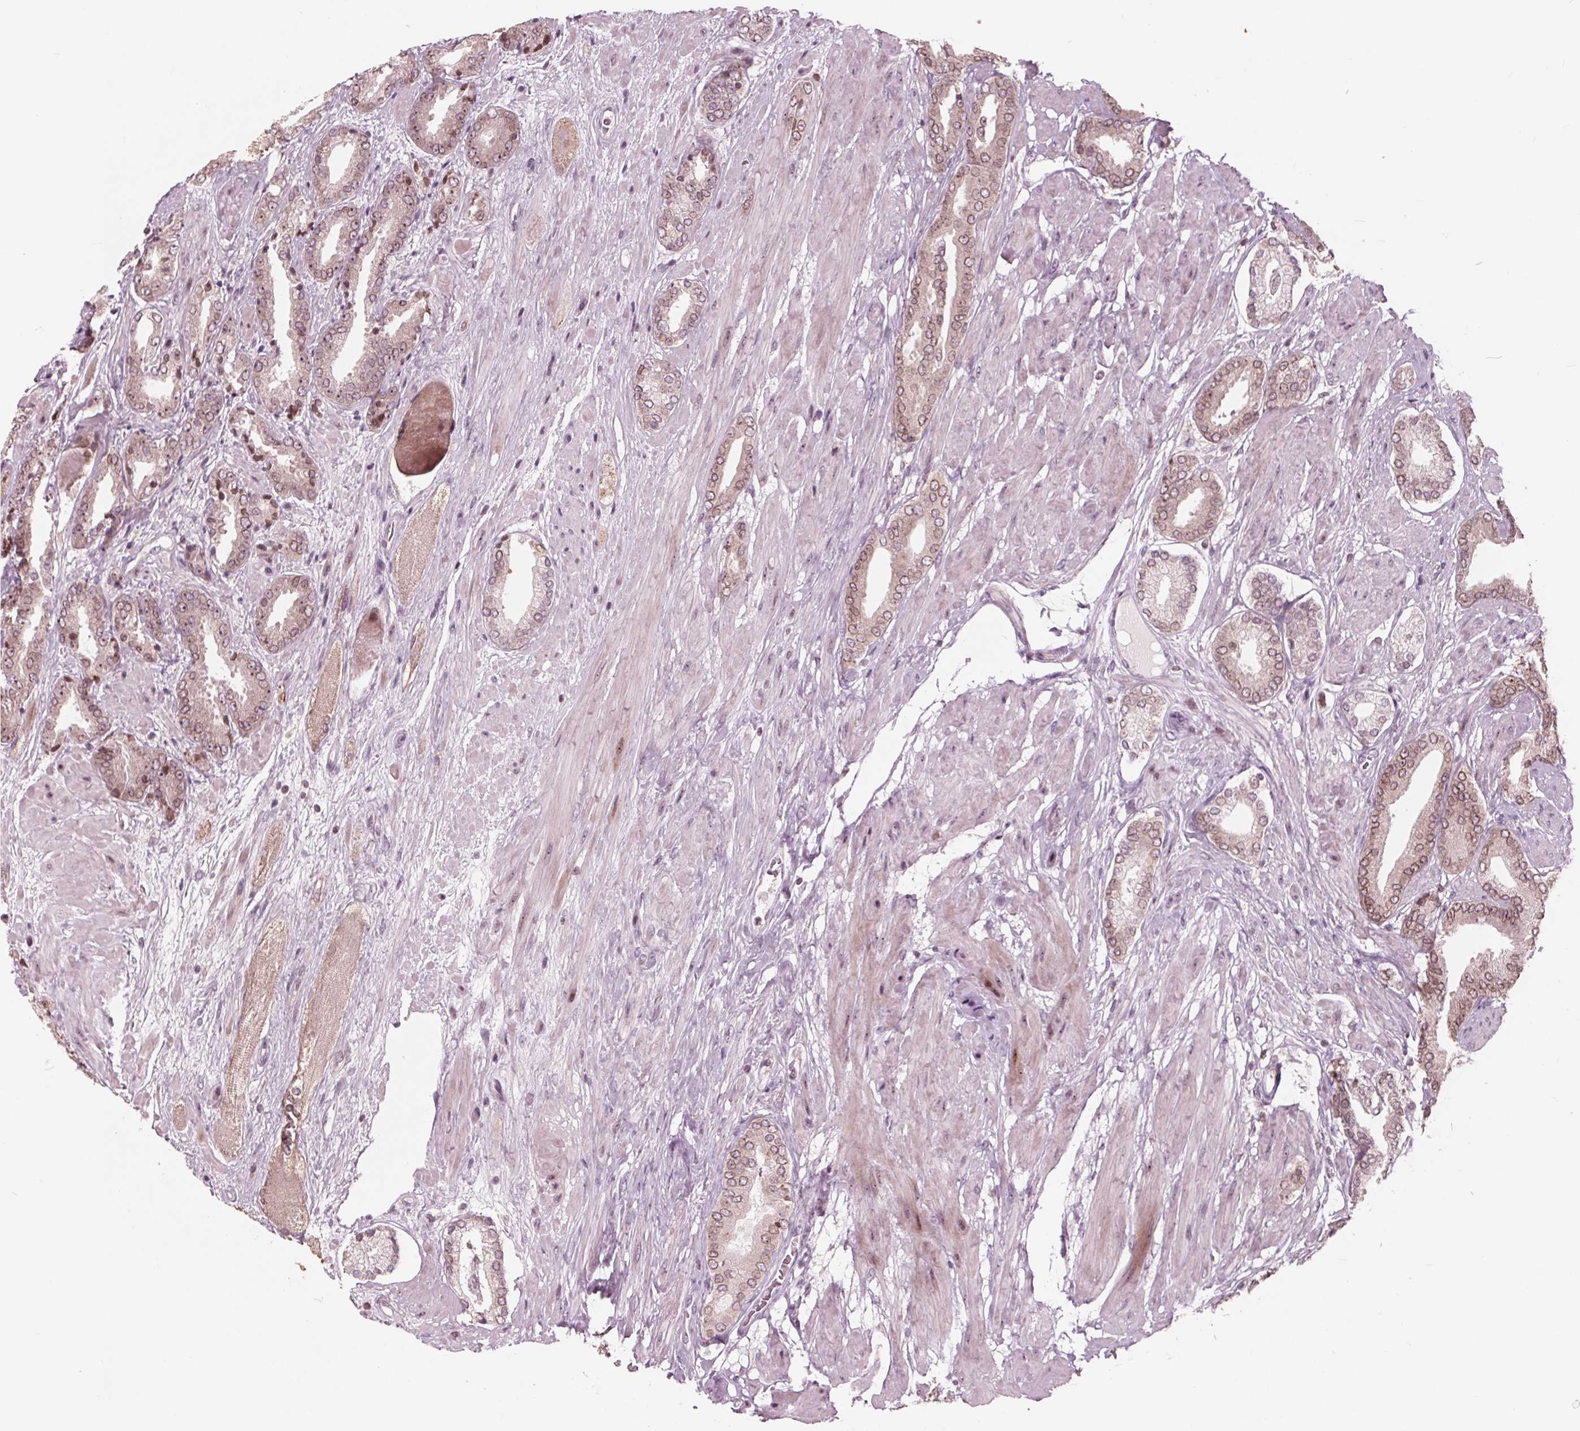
{"staining": {"intensity": "moderate", "quantity": ">75%", "location": "cytoplasmic/membranous,nuclear"}, "tissue": "prostate cancer", "cell_type": "Tumor cells", "image_type": "cancer", "snomed": [{"axis": "morphology", "description": "Adenocarcinoma, High grade"}, {"axis": "topography", "description": "Prostate"}], "caption": "Prostate cancer tissue displays moderate cytoplasmic/membranous and nuclear expression in approximately >75% of tumor cells, visualized by immunohistochemistry.", "gene": "NUP210", "patient": {"sex": "male", "age": 56}}